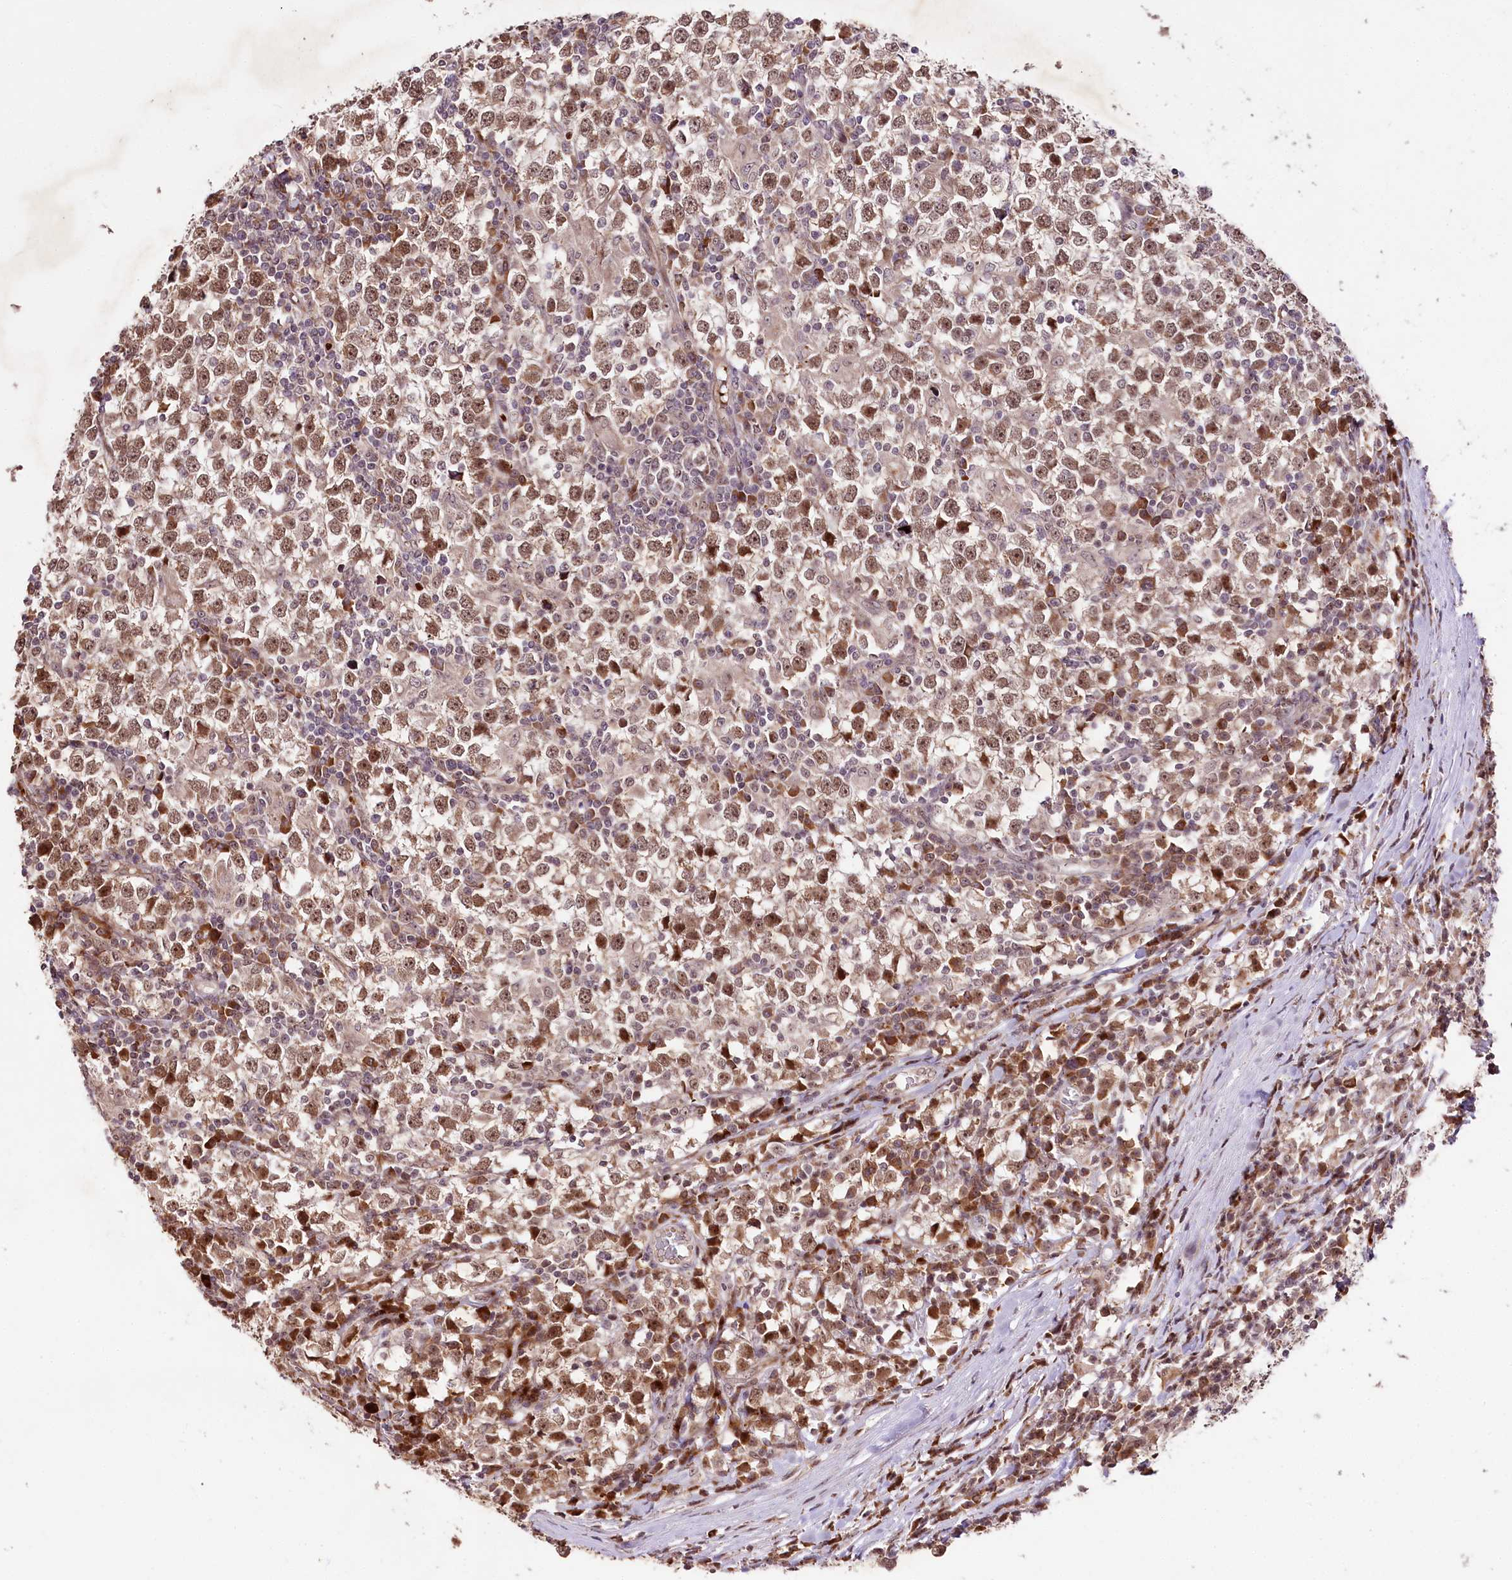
{"staining": {"intensity": "moderate", "quantity": ">75%", "location": "nuclear"}, "tissue": "testis cancer", "cell_type": "Tumor cells", "image_type": "cancer", "snomed": [{"axis": "morphology", "description": "Seminoma, NOS"}, {"axis": "topography", "description": "Testis"}], "caption": "This is an image of IHC staining of testis cancer (seminoma), which shows moderate expression in the nuclear of tumor cells.", "gene": "DMP1", "patient": {"sex": "male", "age": 65}}